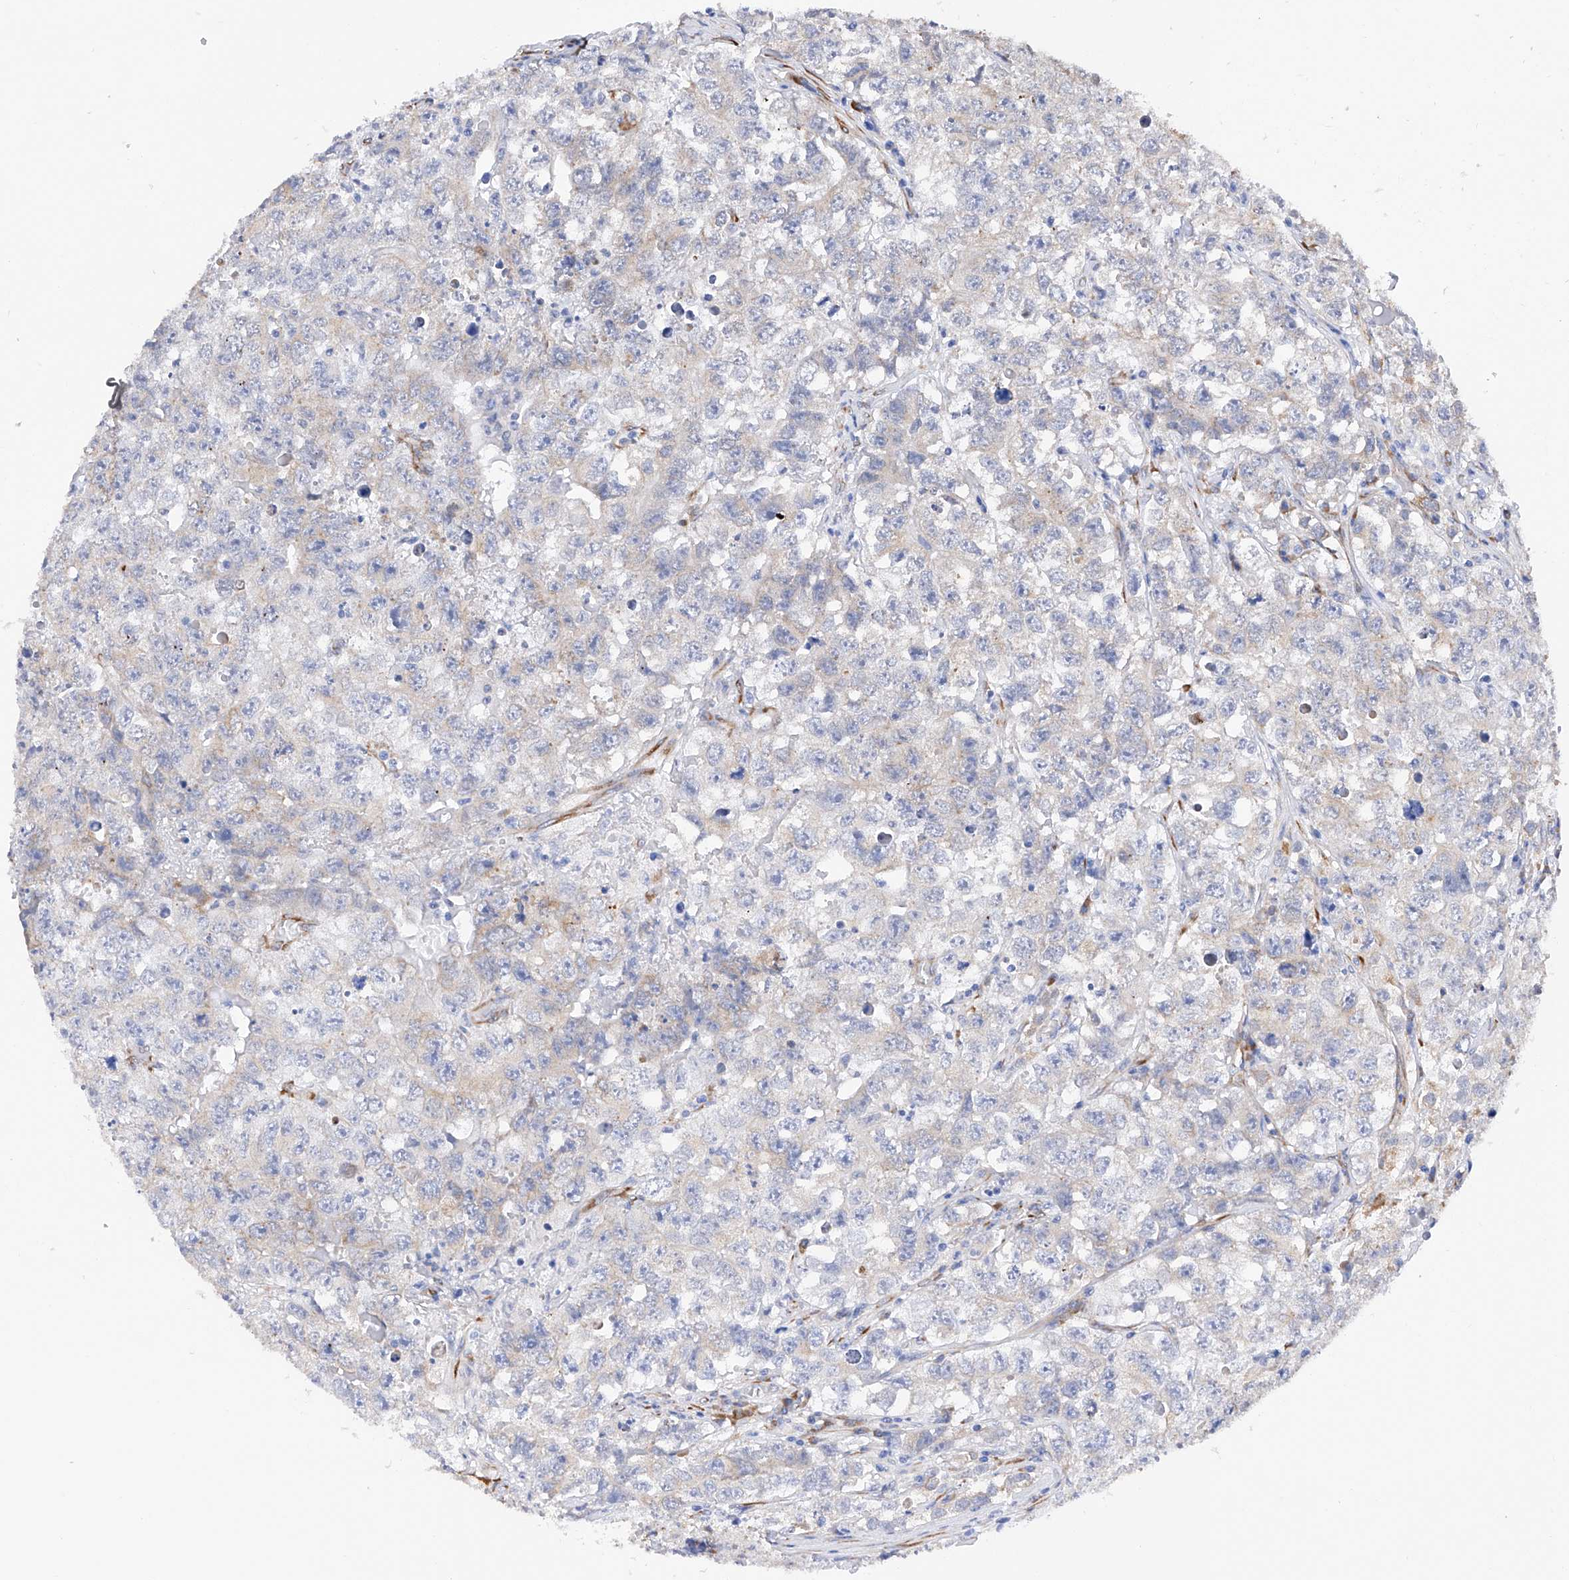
{"staining": {"intensity": "moderate", "quantity": "<25%", "location": "cytoplasmic/membranous"}, "tissue": "testis cancer", "cell_type": "Tumor cells", "image_type": "cancer", "snomed": [{"axis": "morphology", "description": "Seminoma, NOS"}, {"axis": "morphology", "description": "Carcinoma, Embryonal, NOS"}, {"axis": "topography", "description": "Testis"}], "caption": "An image of embryonal carcinoma (testis) stained for a protein reveals moderate cytoplasmic/membranous brown staining in tumor cells.", "gene": "PDIA5", "patient": {"sex": "male", "age": 43}}